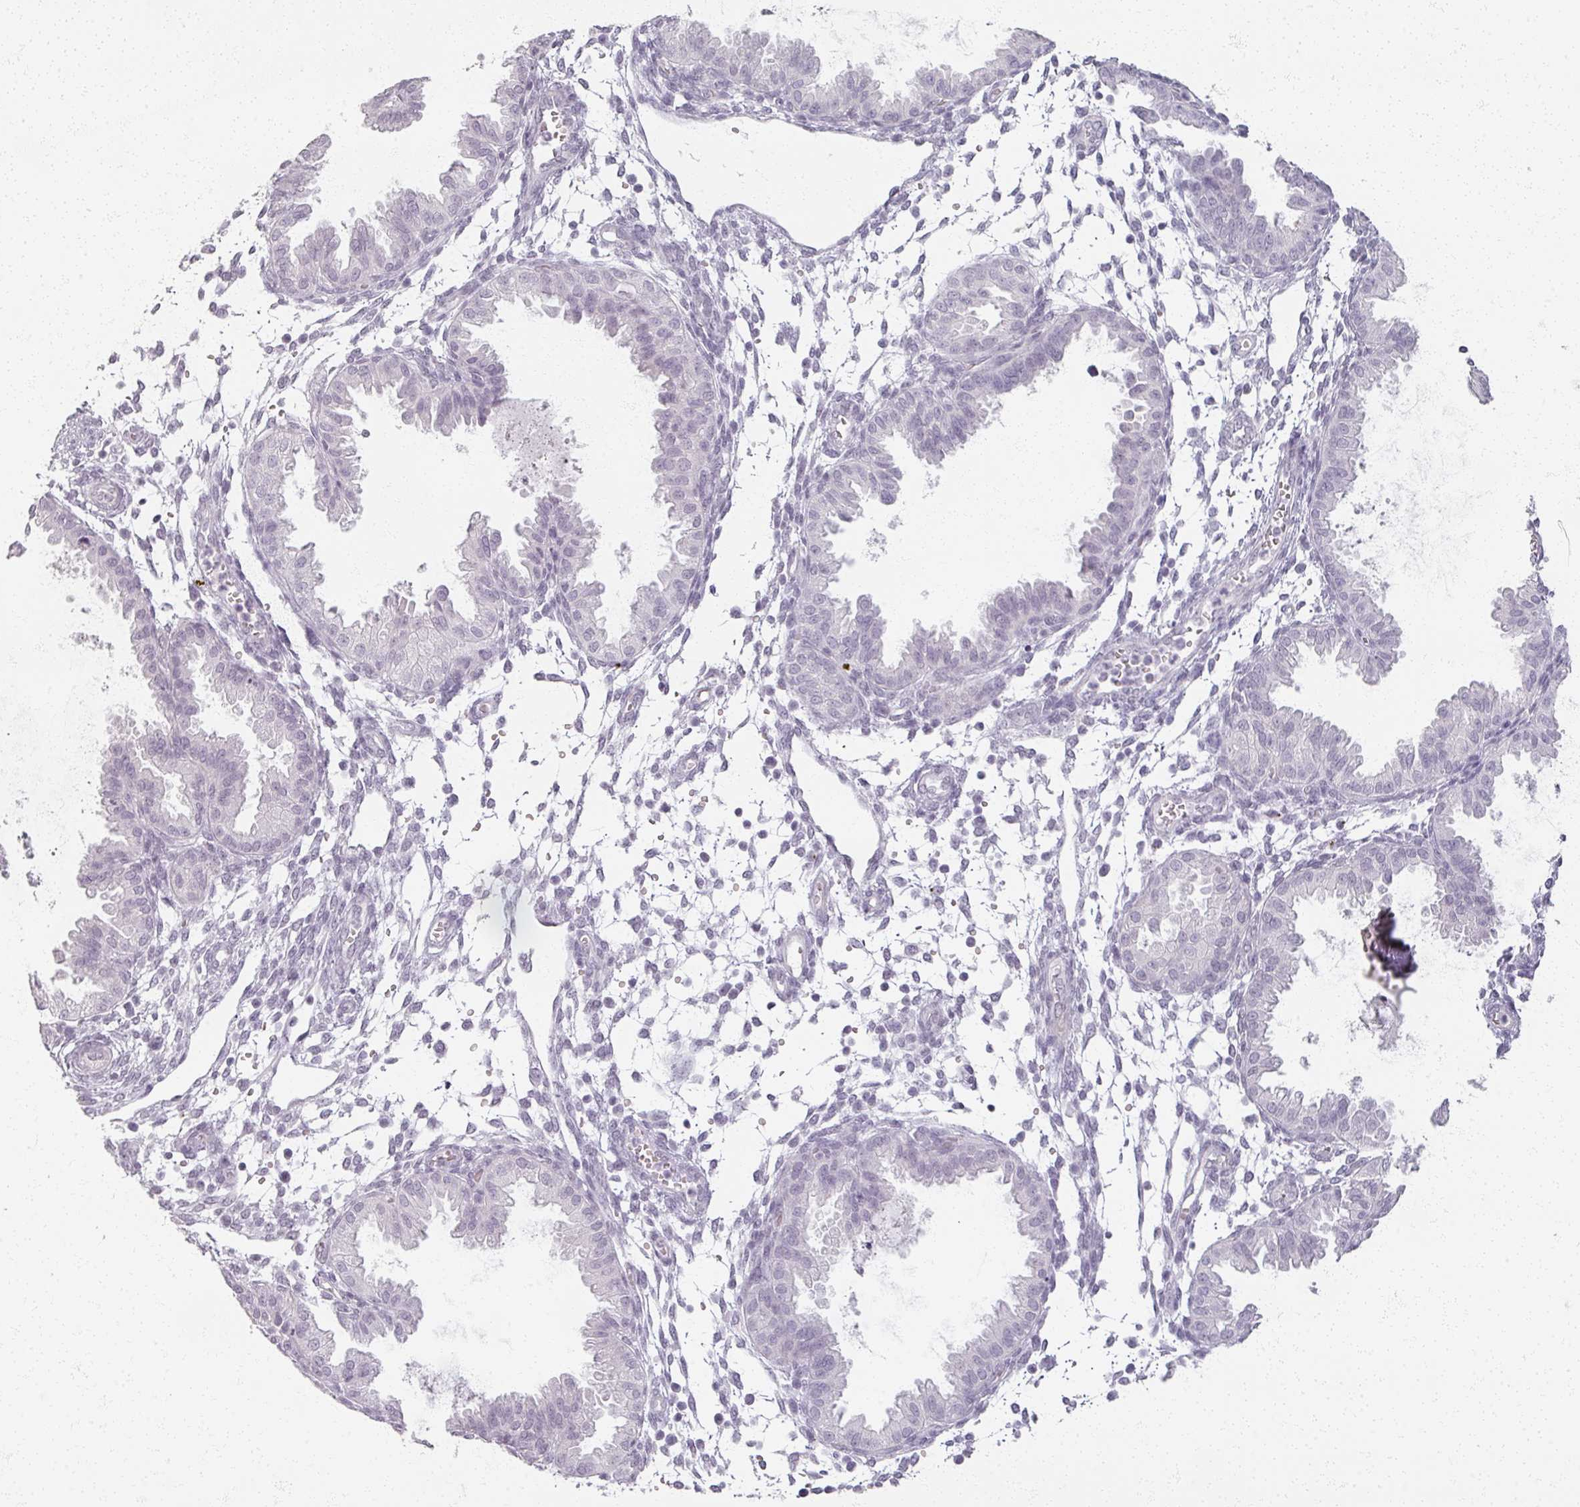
{"staining": {"intensity": "negative", "quantity": "none", "location": "none"}, "tissue": "endometrium", "cell_type": "Cells in endometrial stroma", "image_type": "normal", "snomed": [{"axis": "morphology", "description": "Normal tissue, NOS"}, {"axis": "topography", "description": "Endometrium"}], "caption": "Cells in endometrial stroma are negative for protein expression in normal human endometrium. The staining was performed using DAB (3,3'-diaminobenzidine) to visualize the protein expression in brown, while the nuclei were stained in blue with hematoxylin (Magnification: 20x).", "gene": "RFPL2", "patient": {"sex": "female", "age": 33}}